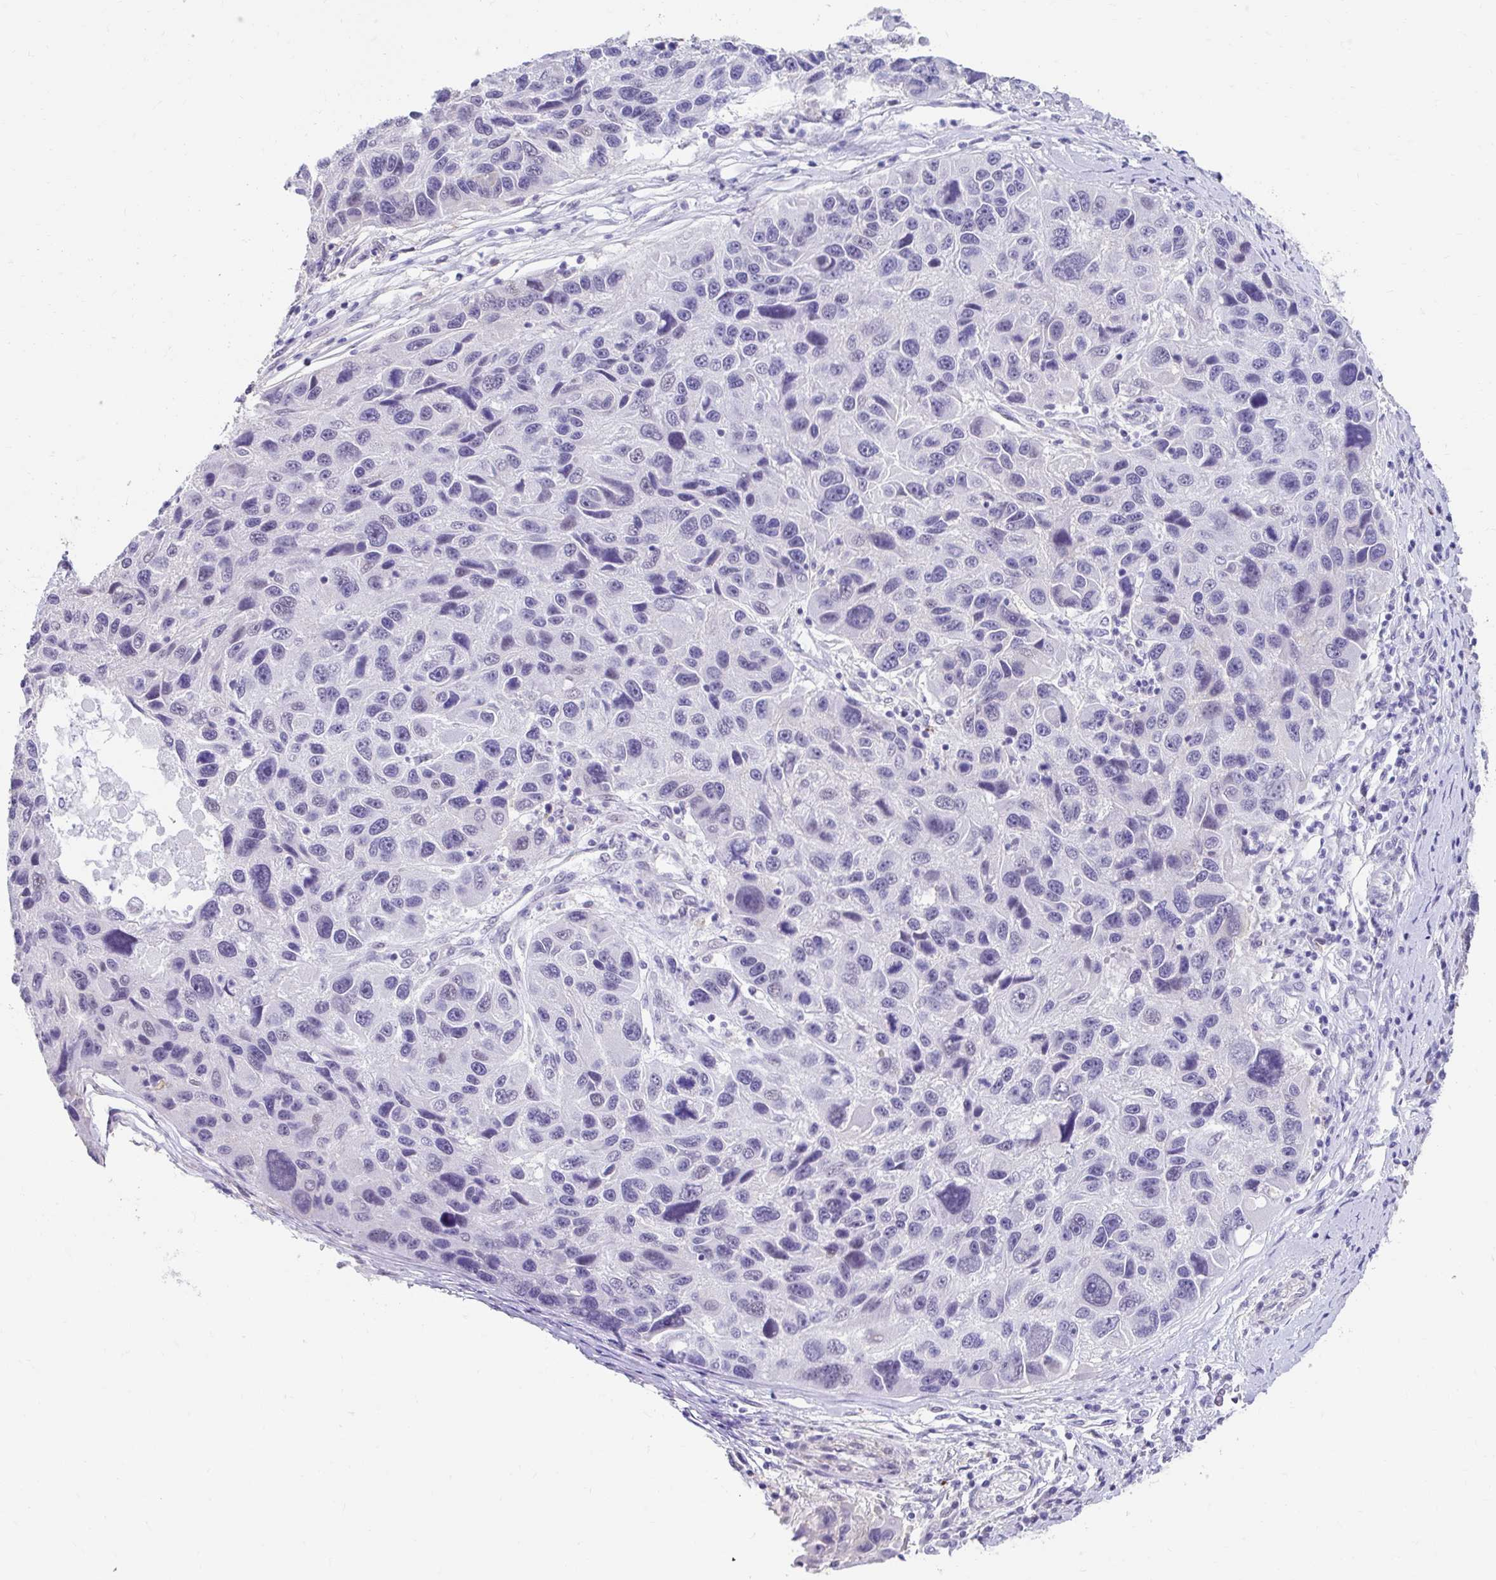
{"staining": {"intensity": "negative", "quantity": "none", "location": "none"}, "tissue": "melanoma", "cell_type": "Tumor cells", "image_type": "cancer", "snomed": [{"axis": "morphology", "description": "Malignant melanoma, NOS"}, {"axis": "topography", "description": "Skin"}], "caption": "IHC of human melanoma shows no staining in tumor cells.", "gene": "DCAF17", "patient": {"sex": "male", "age": 53}}